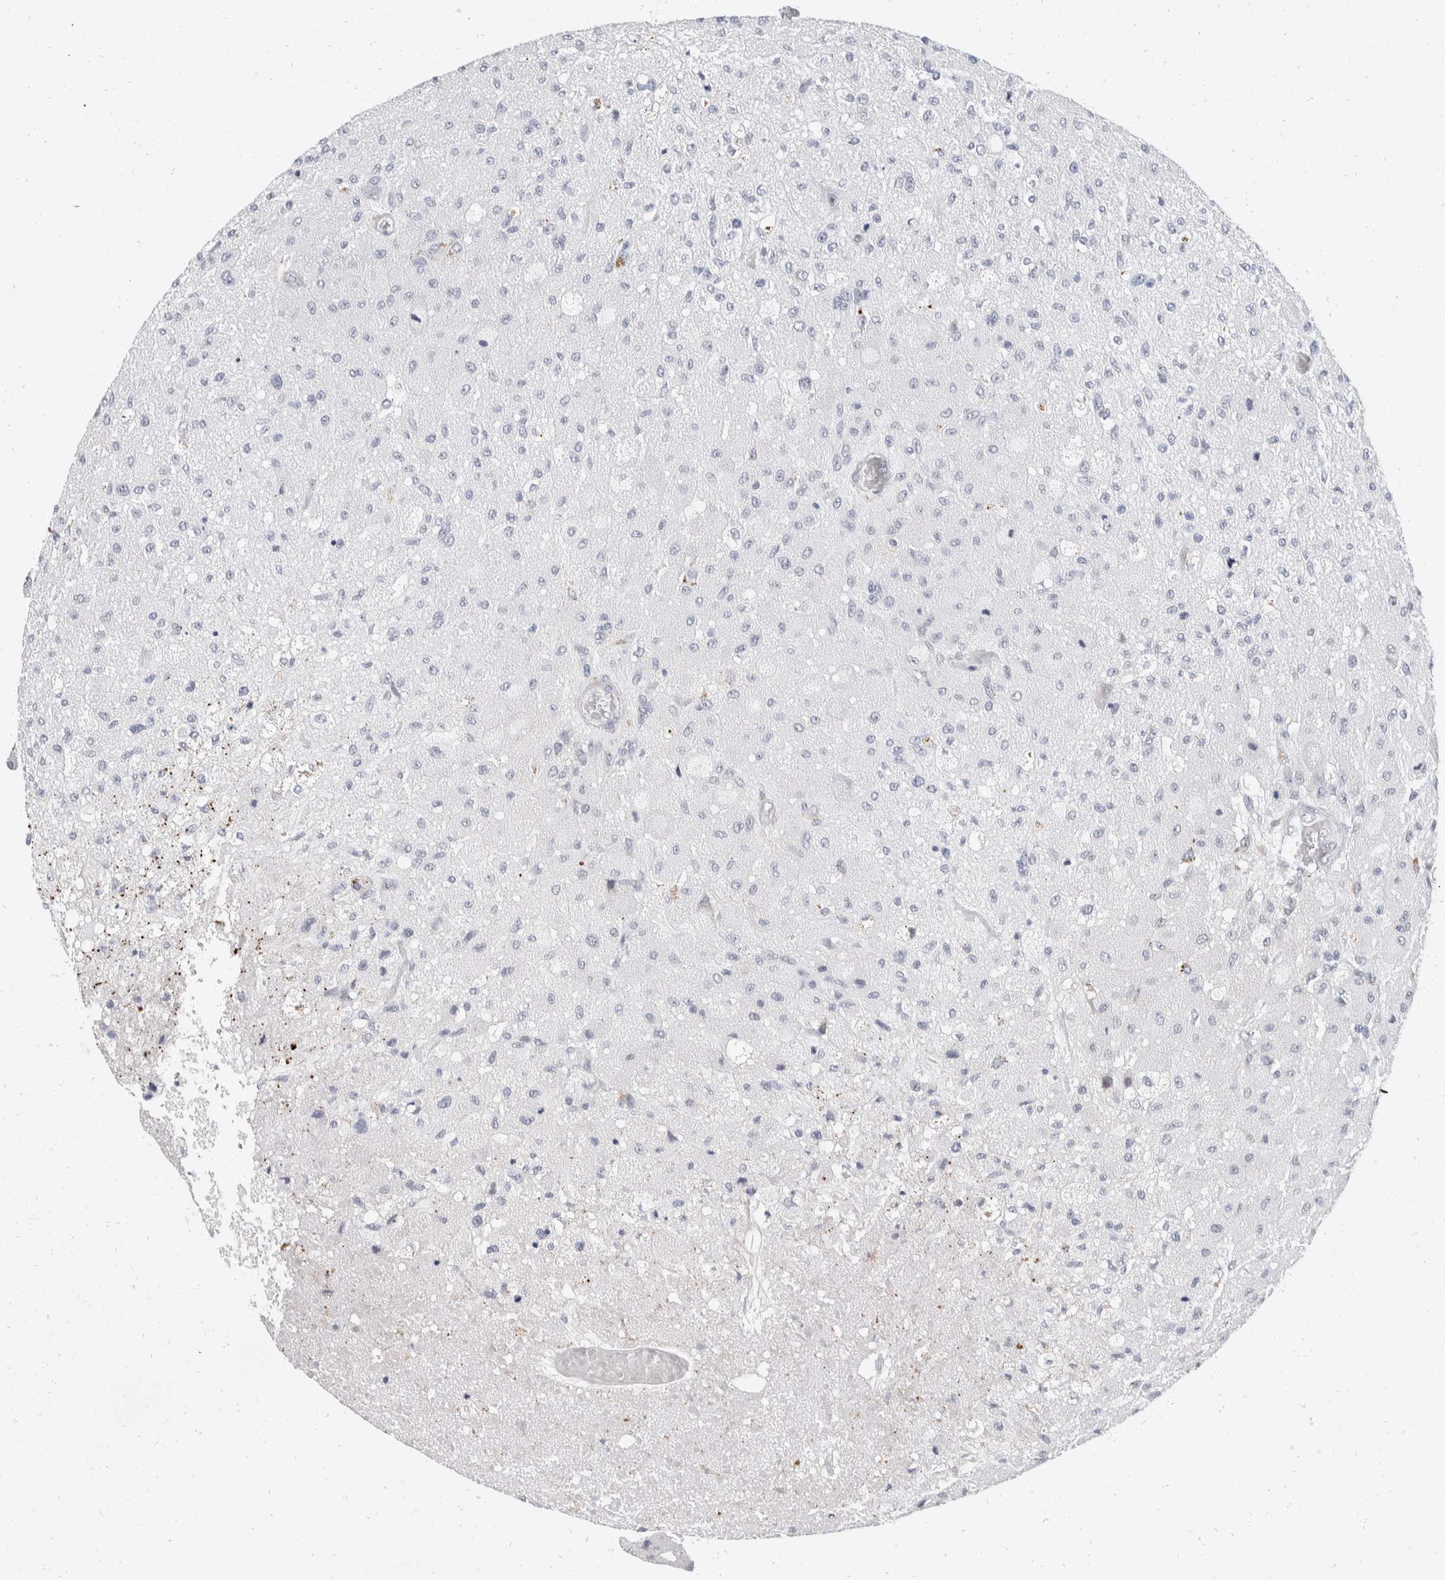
{"staining": {"intensity": "negative", "quantity": "none", "location": "none"}, "tissue": "glioma", "cell_type": "Tumor cells", "image_type": "cancer", "snomed": [{"axis": "morphology", "description": "Normal tissue, NOS"}, {"axis": "morphology", "description": "Glioma, malignant, High grade"}, {"axis": "topography", "description": "Cerebral cortex"}], "caption": "Immunohistochemistry histopathology image of neoplastic tissue: malignant glioma (high-grade) stained with DAB demonstrates no significant protein expression in tumor cells. (DAB immunohistochemistry visualized using brightfield microscopy, high magnification).", "gene": "CATSPERD", "patient": {"sex": "male", "age": 77}}